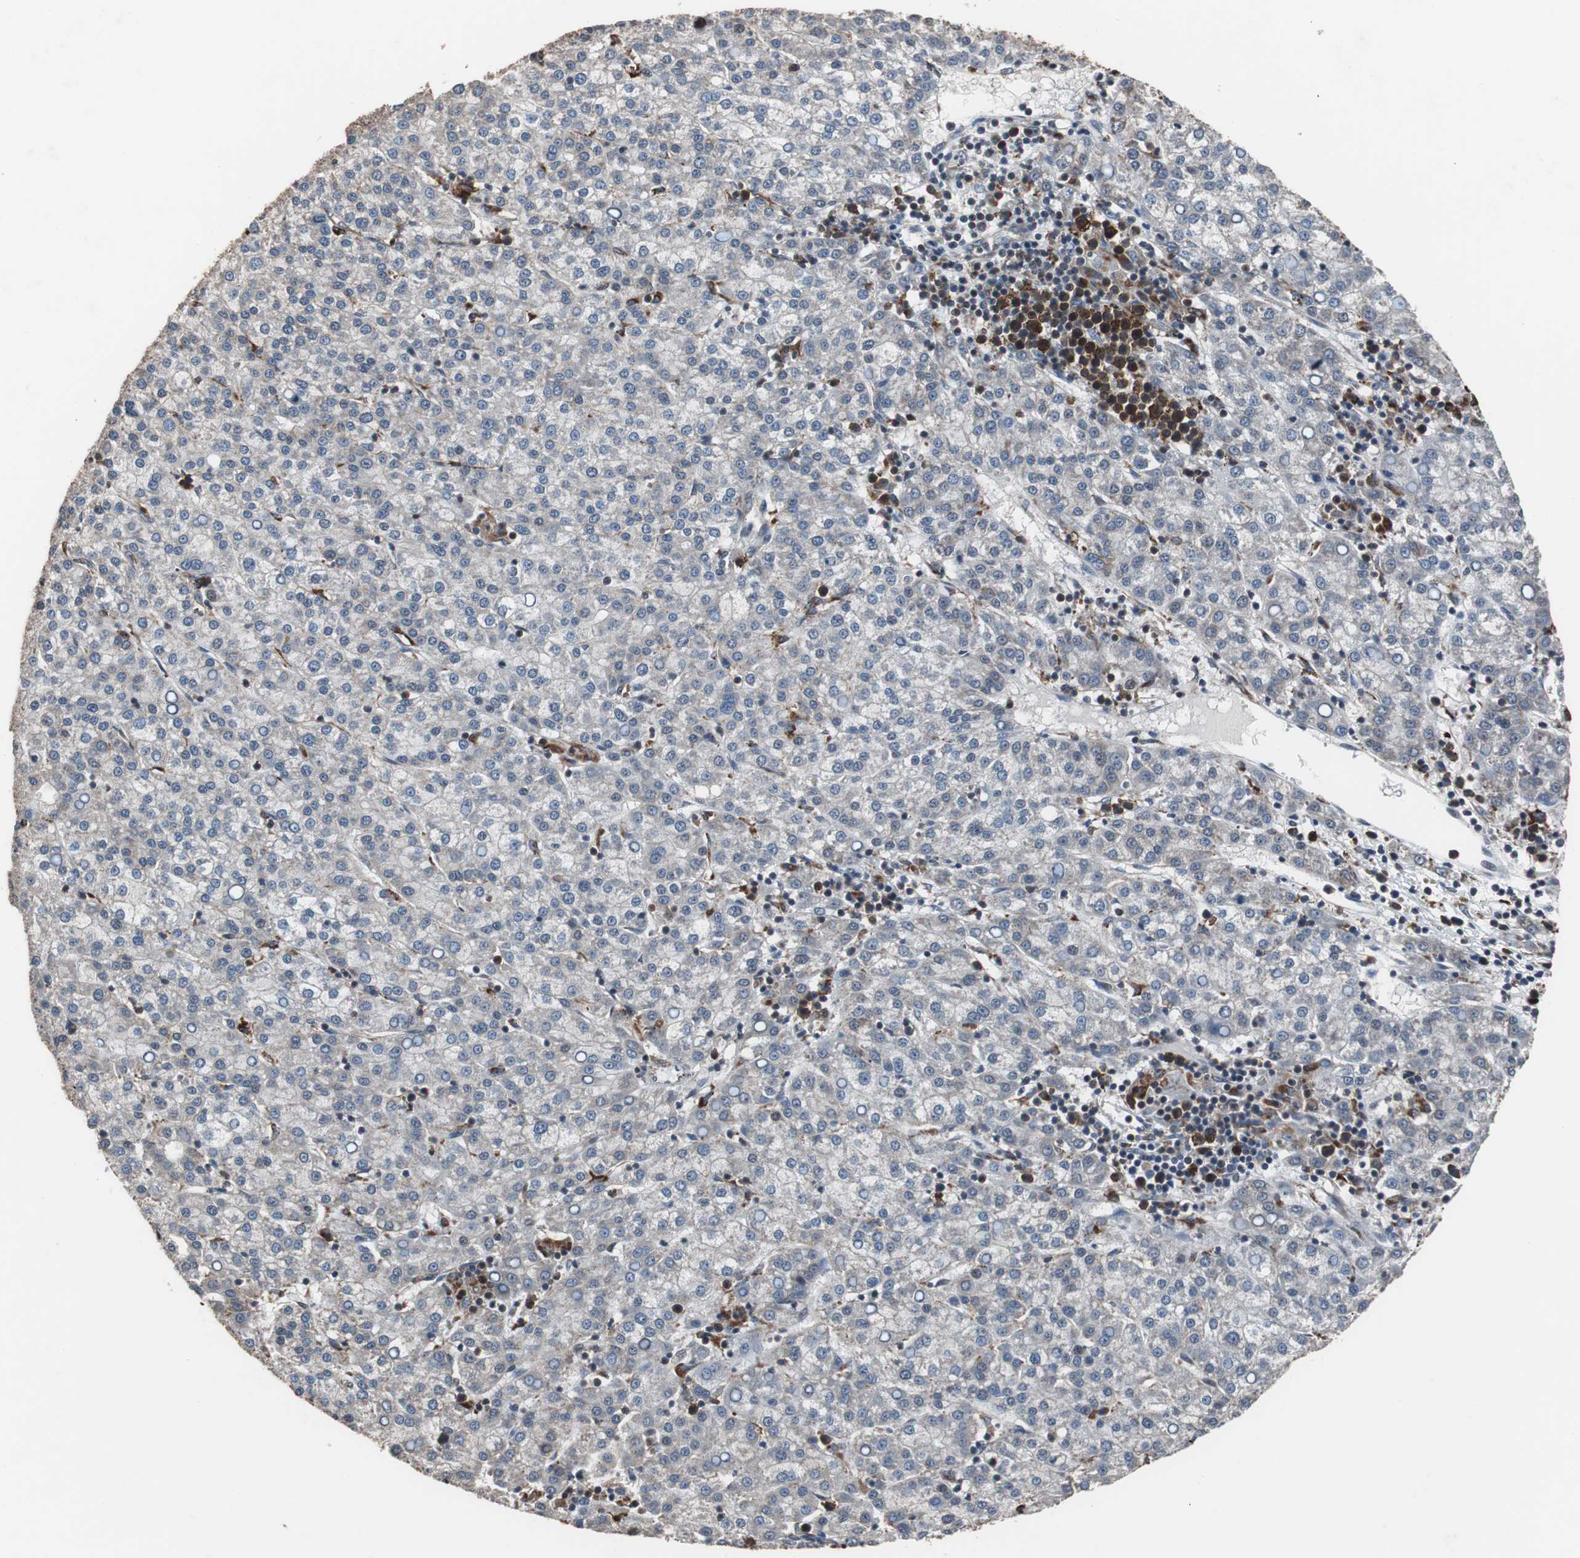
{"staining": {"intensity": "weak", "quantity": "25%-75%", "location": "cytoplasmic/membranous"}, "tissue": "liver cancer", "cell_type": "Tumor cells", "image_type": "cancer", "snomed": [{"axis": "morphology", "description": "Carcinoma, Hepatocellular, NOS"}, {"axis": "topography", "description": "Liver"}], "caption": "Liver hepatocellular carcinoma tissue demonstrates weak cytoplasmic/membranous expression in approximately 25%-75% of tumor cells", "gene": "USP10", "patient": {"sex": "female", "age": 58}}